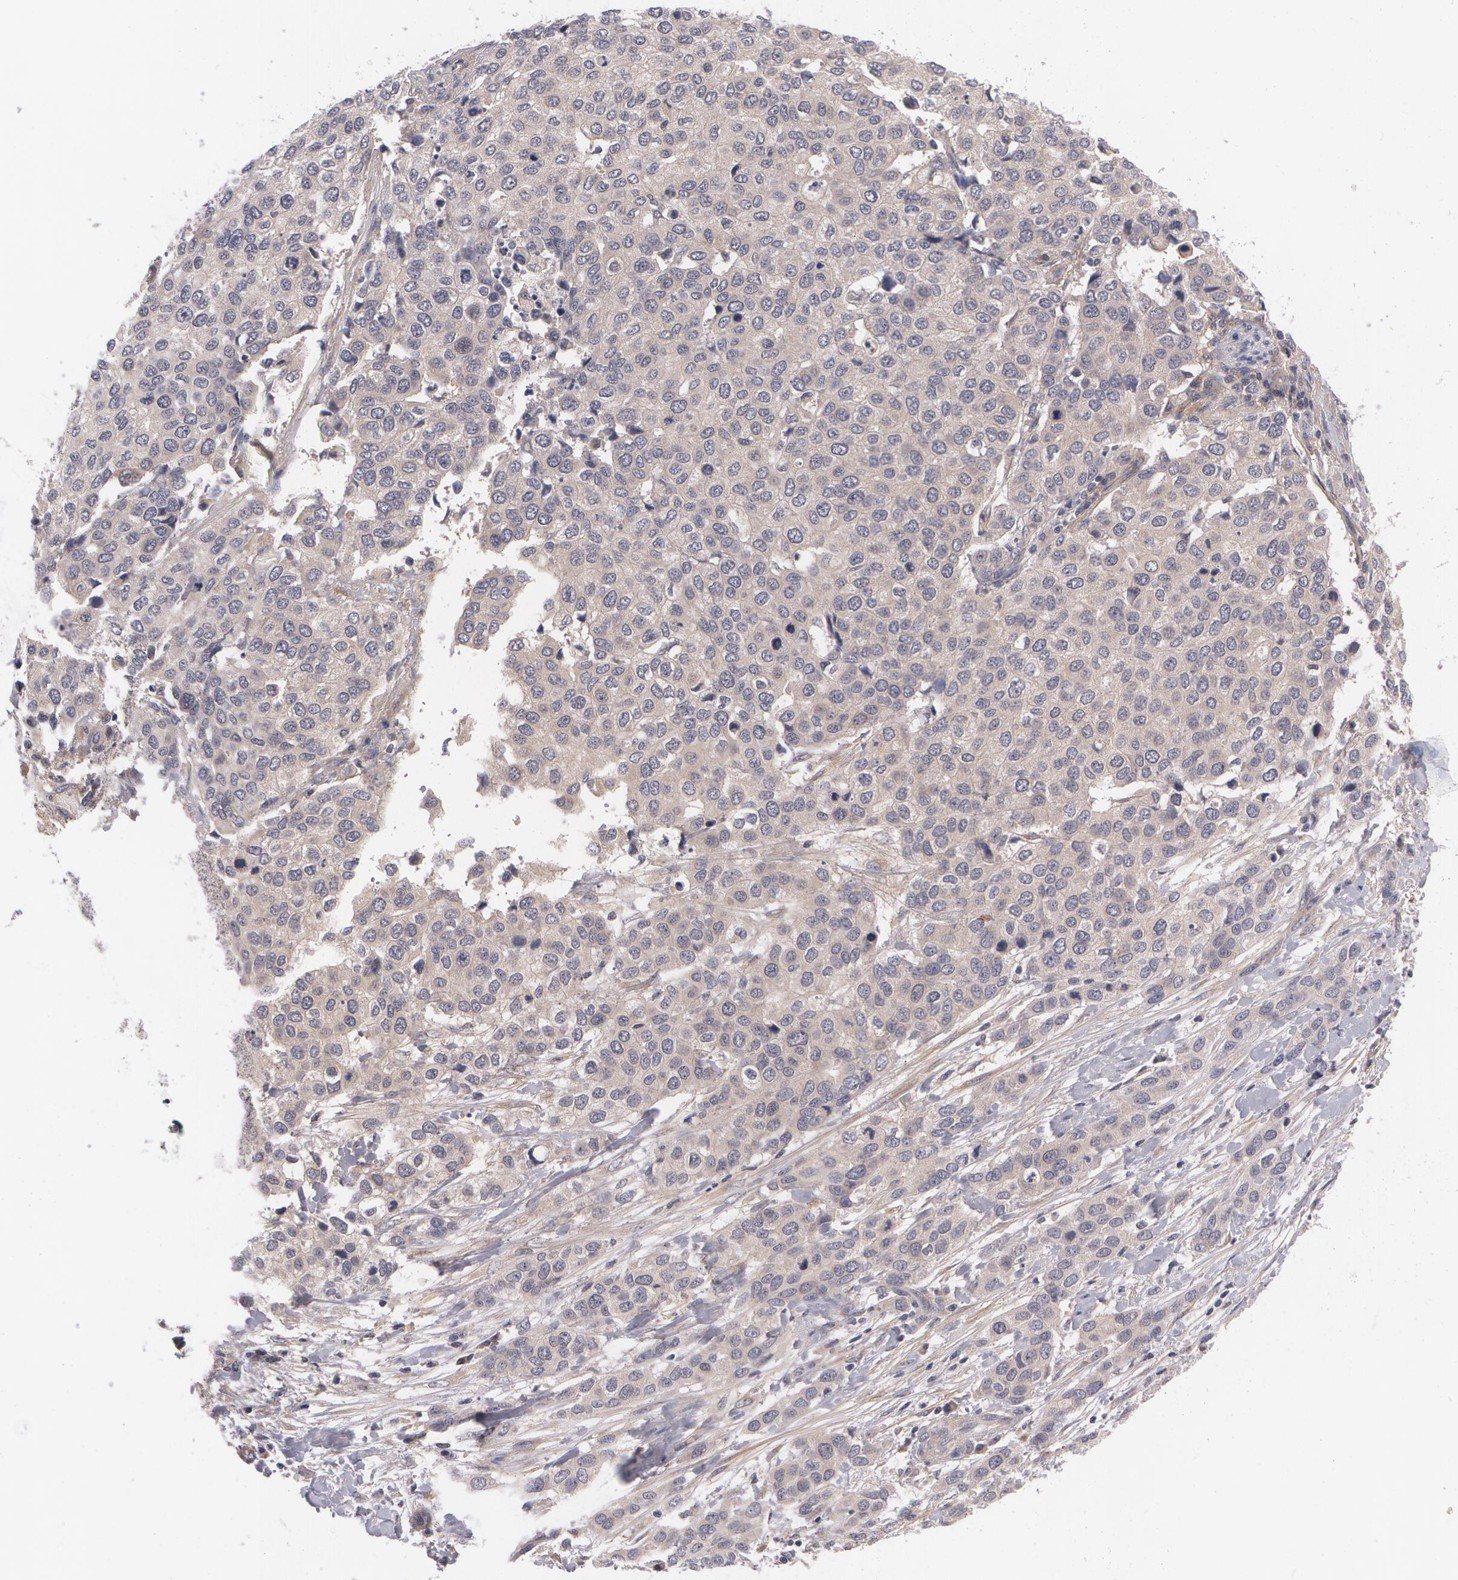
{"staining": {"intensity": "weak", "quantity": "25%-75%", "location": "cytoplasmic/membranous"}, "tissue": "cervical cancer", "cell_type": "Tumor cells", "image_type": "cancer", "snomed": [{"axis": "morphology", "description": "Squamous cell carcinoma, NOS"}, {"axis": "topography", "description": "Cervix"}], "caption": "This is a photomicrograph of immunohistochemistry staining of squamous cell carcinoma (cervical), which shows weak positivity in the cytoplasmic/membranous of tumor cells.", "gene": "CASK", "patient": {"sex": "female", "age": 54}}